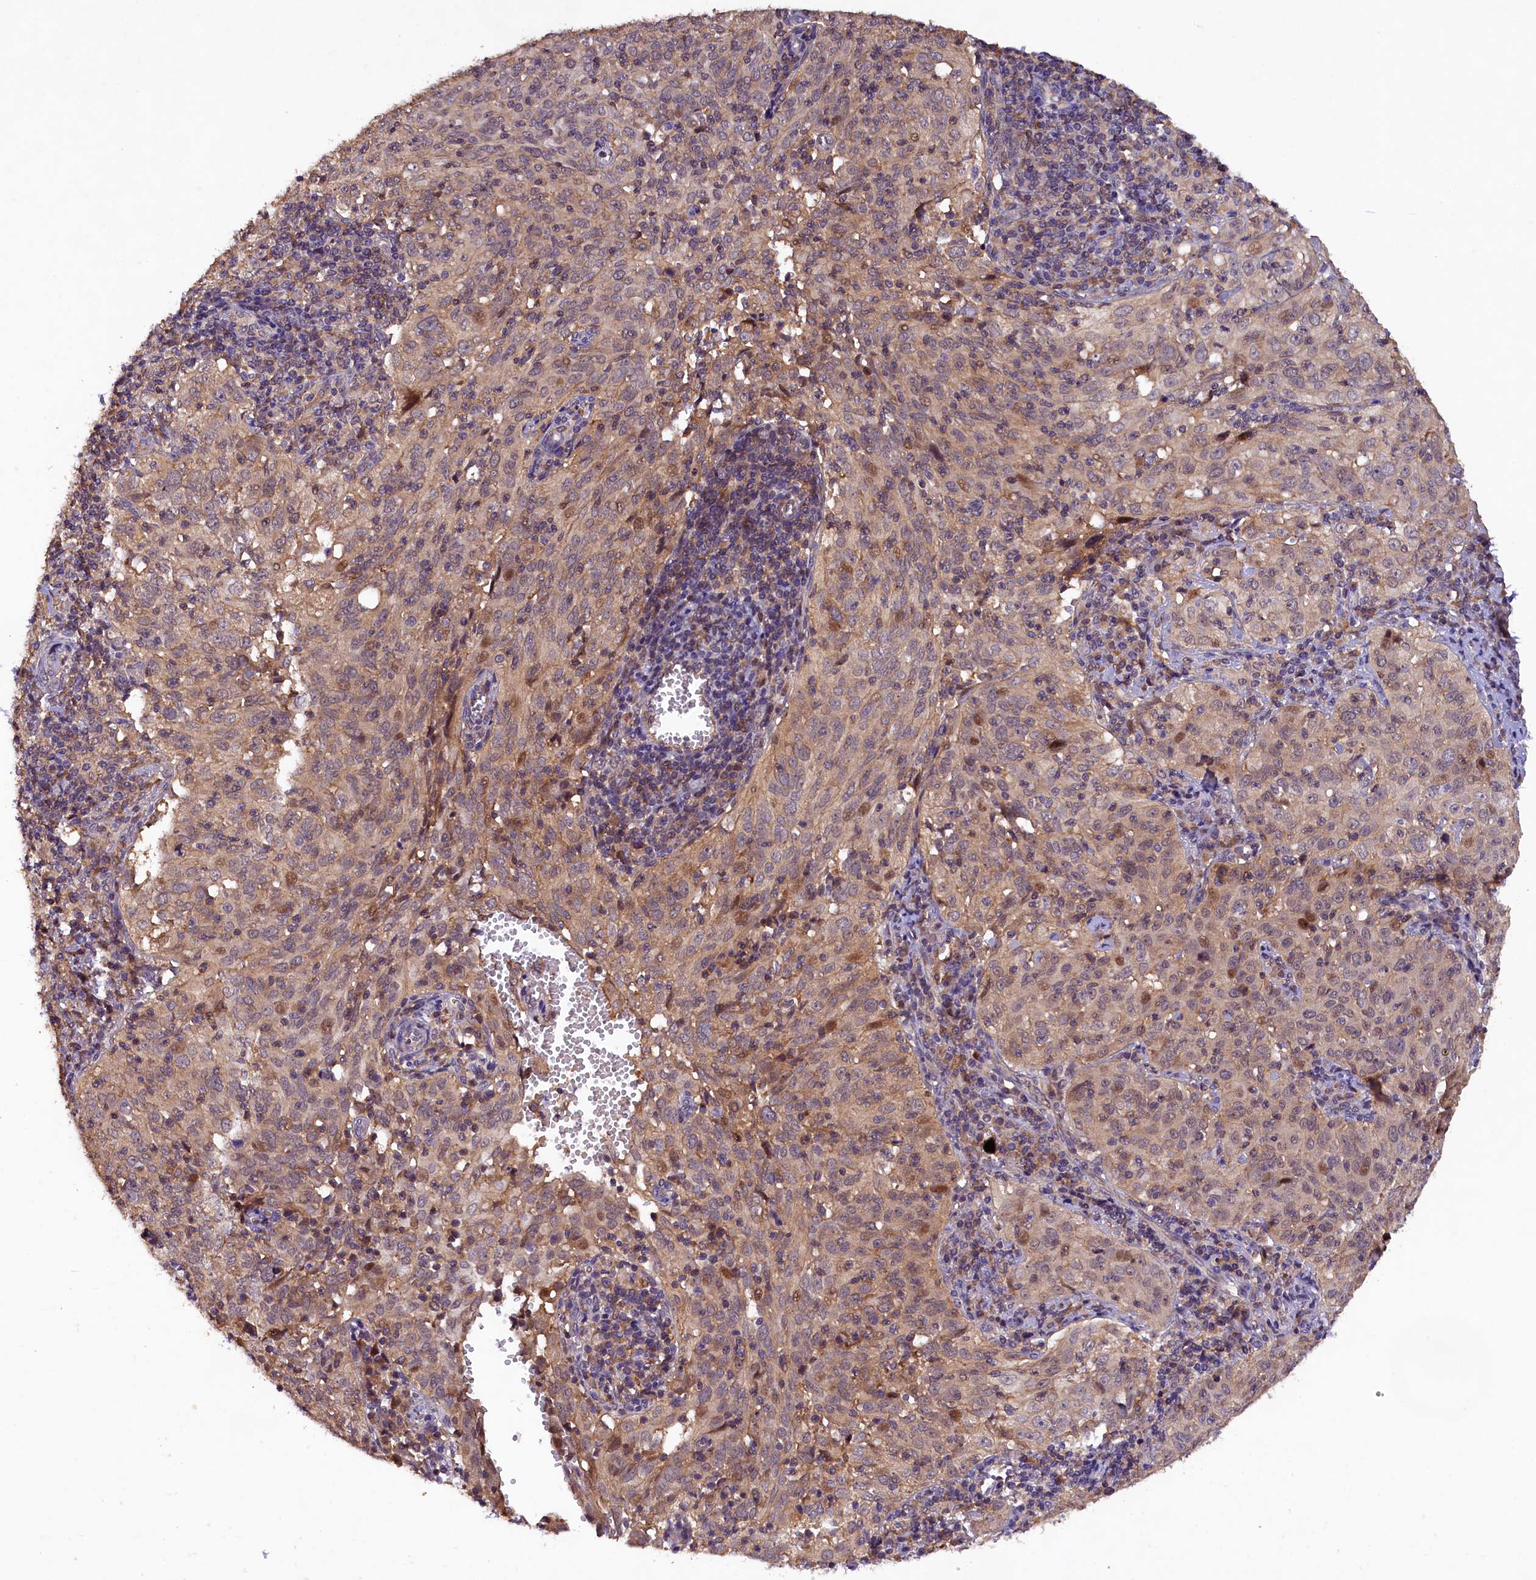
{"staining": {"intensity": "moderate", "quantity": "<25%", "location": "nuclear"}, "tissue": "cervical cancer", "cell_type": "Tumor cells", "image_type": "cancer", "snomed": [{"axis": "morphology", "description": "Normal tissue, NOS"}, {"axis": "morphology", "description": "Squamous cell carcinoma, NOS"}, {"axis": "topography", "description": "Cervix"}], "caption": "Immunohistochemistry (DAB (3,3'-diaminobenzidine)) staining of human cervical squamous cell carcinoma displays moderate nuclear protein expression in about <25% of tumor cells.", "gene": "PLXNB1", "patient": {"sex": "female", "age": 31}}